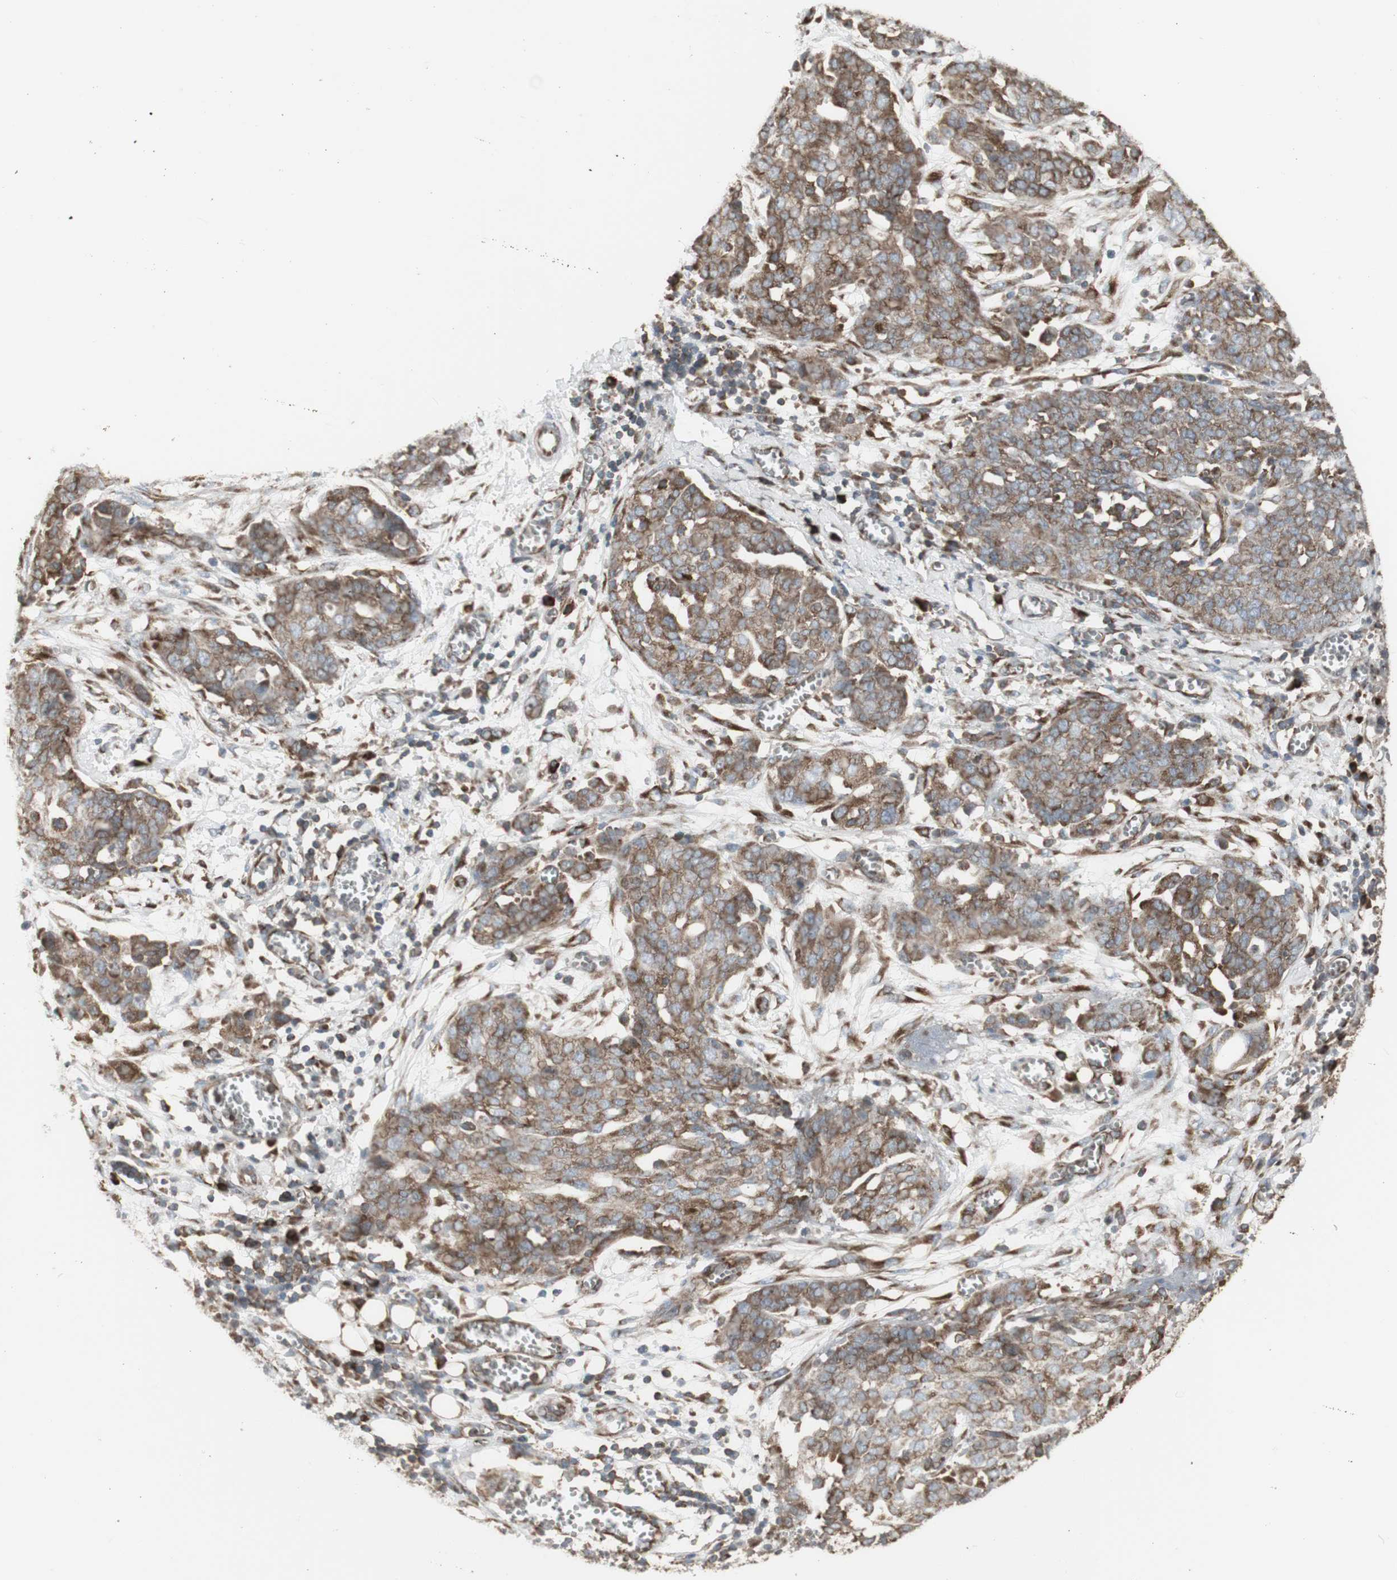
{"staining": {"intensity": "weak", "quantity": ">75%", "location": "cytoplasmic/membranous"}, "tissue": "ovarian cancer", "cell_type": "Tumor cells", "image_type": "cancer", "snomed": [{"axis": "morphology", "description": "Cystadenocarcinoma, serous, NOS"}, {"axis": "topography", "description": "Soft tissue"}, {"axis": "topography", "description": "Ovary"}], "caption": "The histopathology image demonstrates a brown stain indicating the presence of a protein in the cytoplasmic/membranous of tumor cells in ovarian cancer (serous cystadenocarcinoma). Nuclei are stained in blue.", "gene": "FKBP3", "patient": {"sex": "female", "age": 57}}